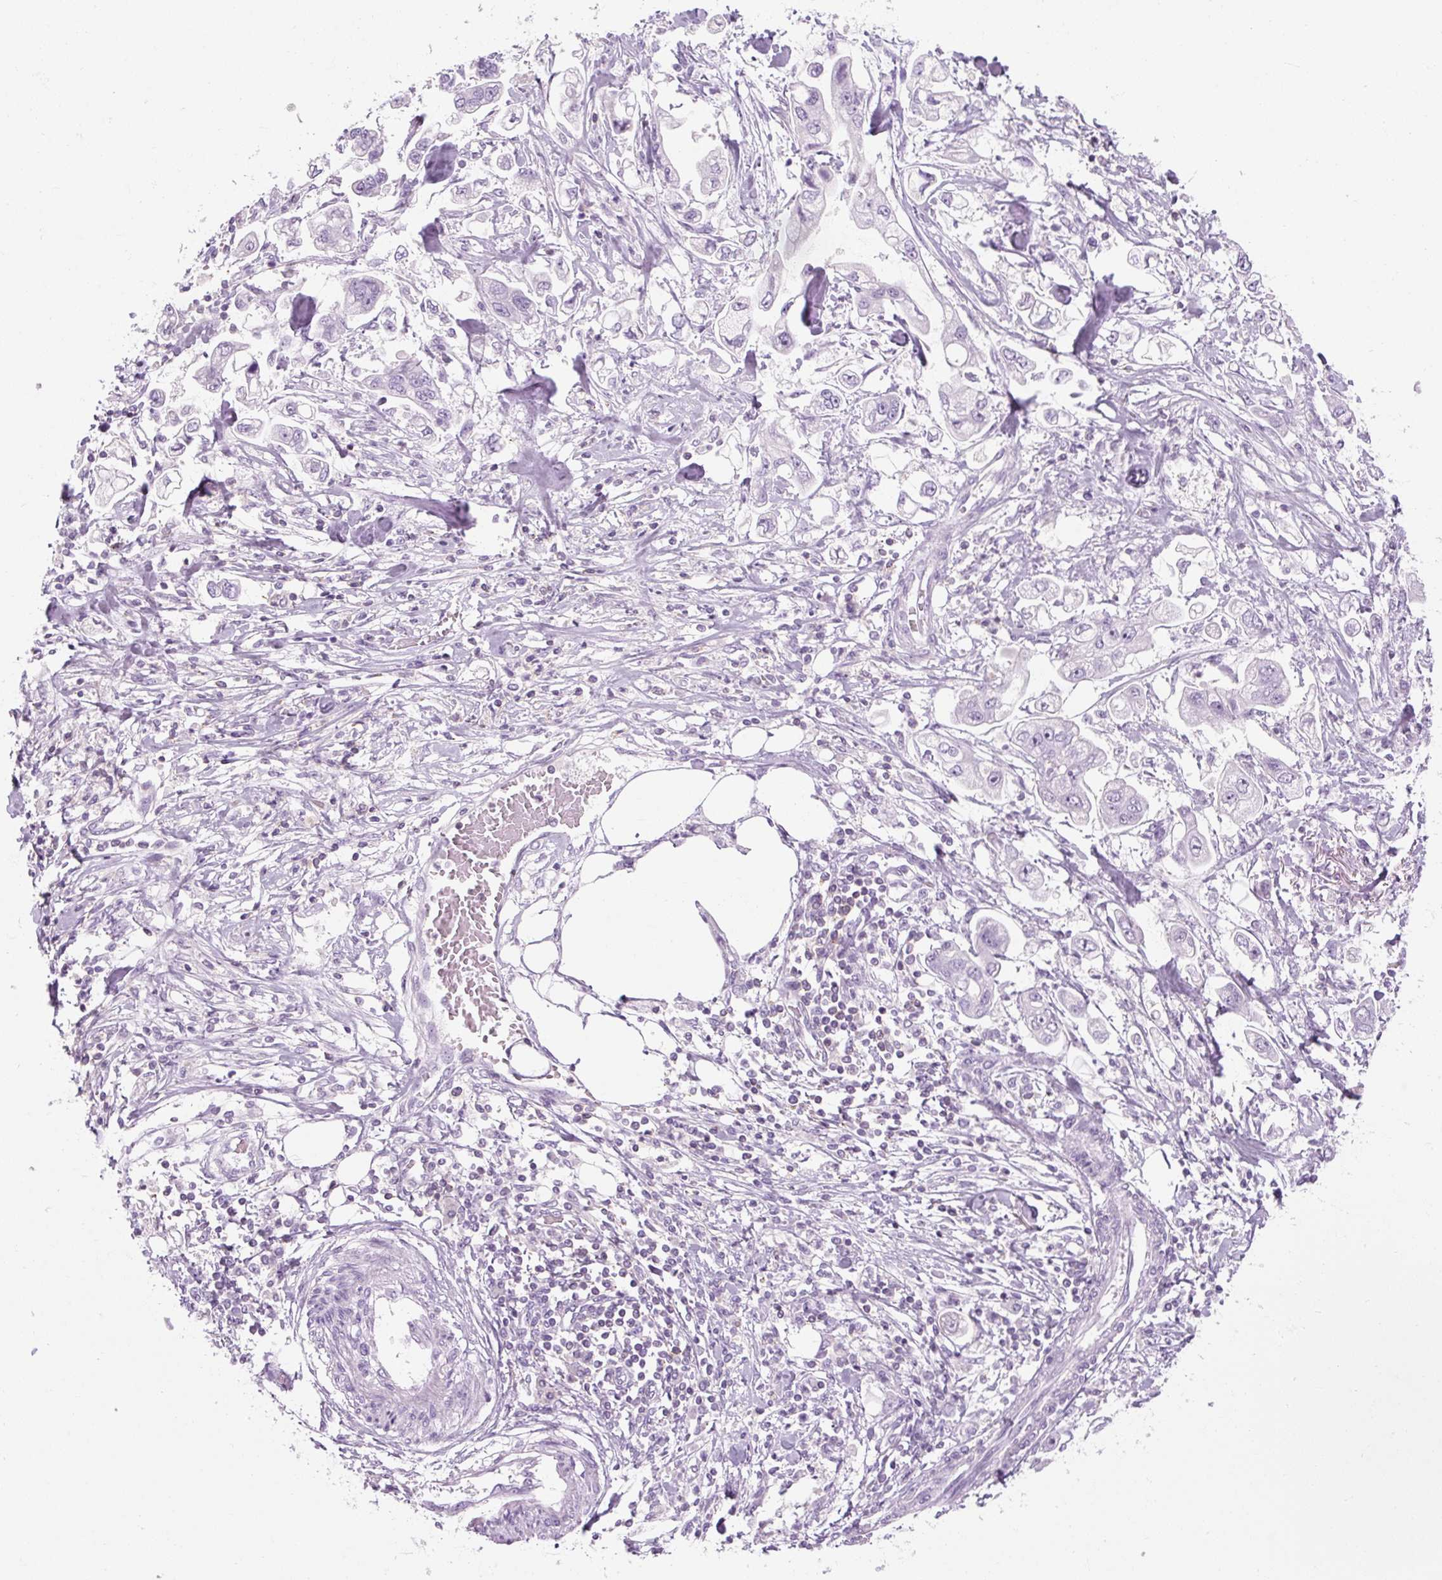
{"staining": {"intensity": "negative", "quantity": "none", "location": "none"}, "tissue": "stomach cancer", "cell_type": "Tumor cells", "image_type": "cancer", "snomed": [{"axis": "morphology", "description": "Adenocarcinoma, NOS"}, {"axis": "topography", "description": "Stomach"}], "caption": "This is an immunohistochemistry histopathology image of human stomach adenocarcinoma. There is no expression in tumor cells.", "gene": "TIGD2", "patient": {"sex": "male", "age": 62}}